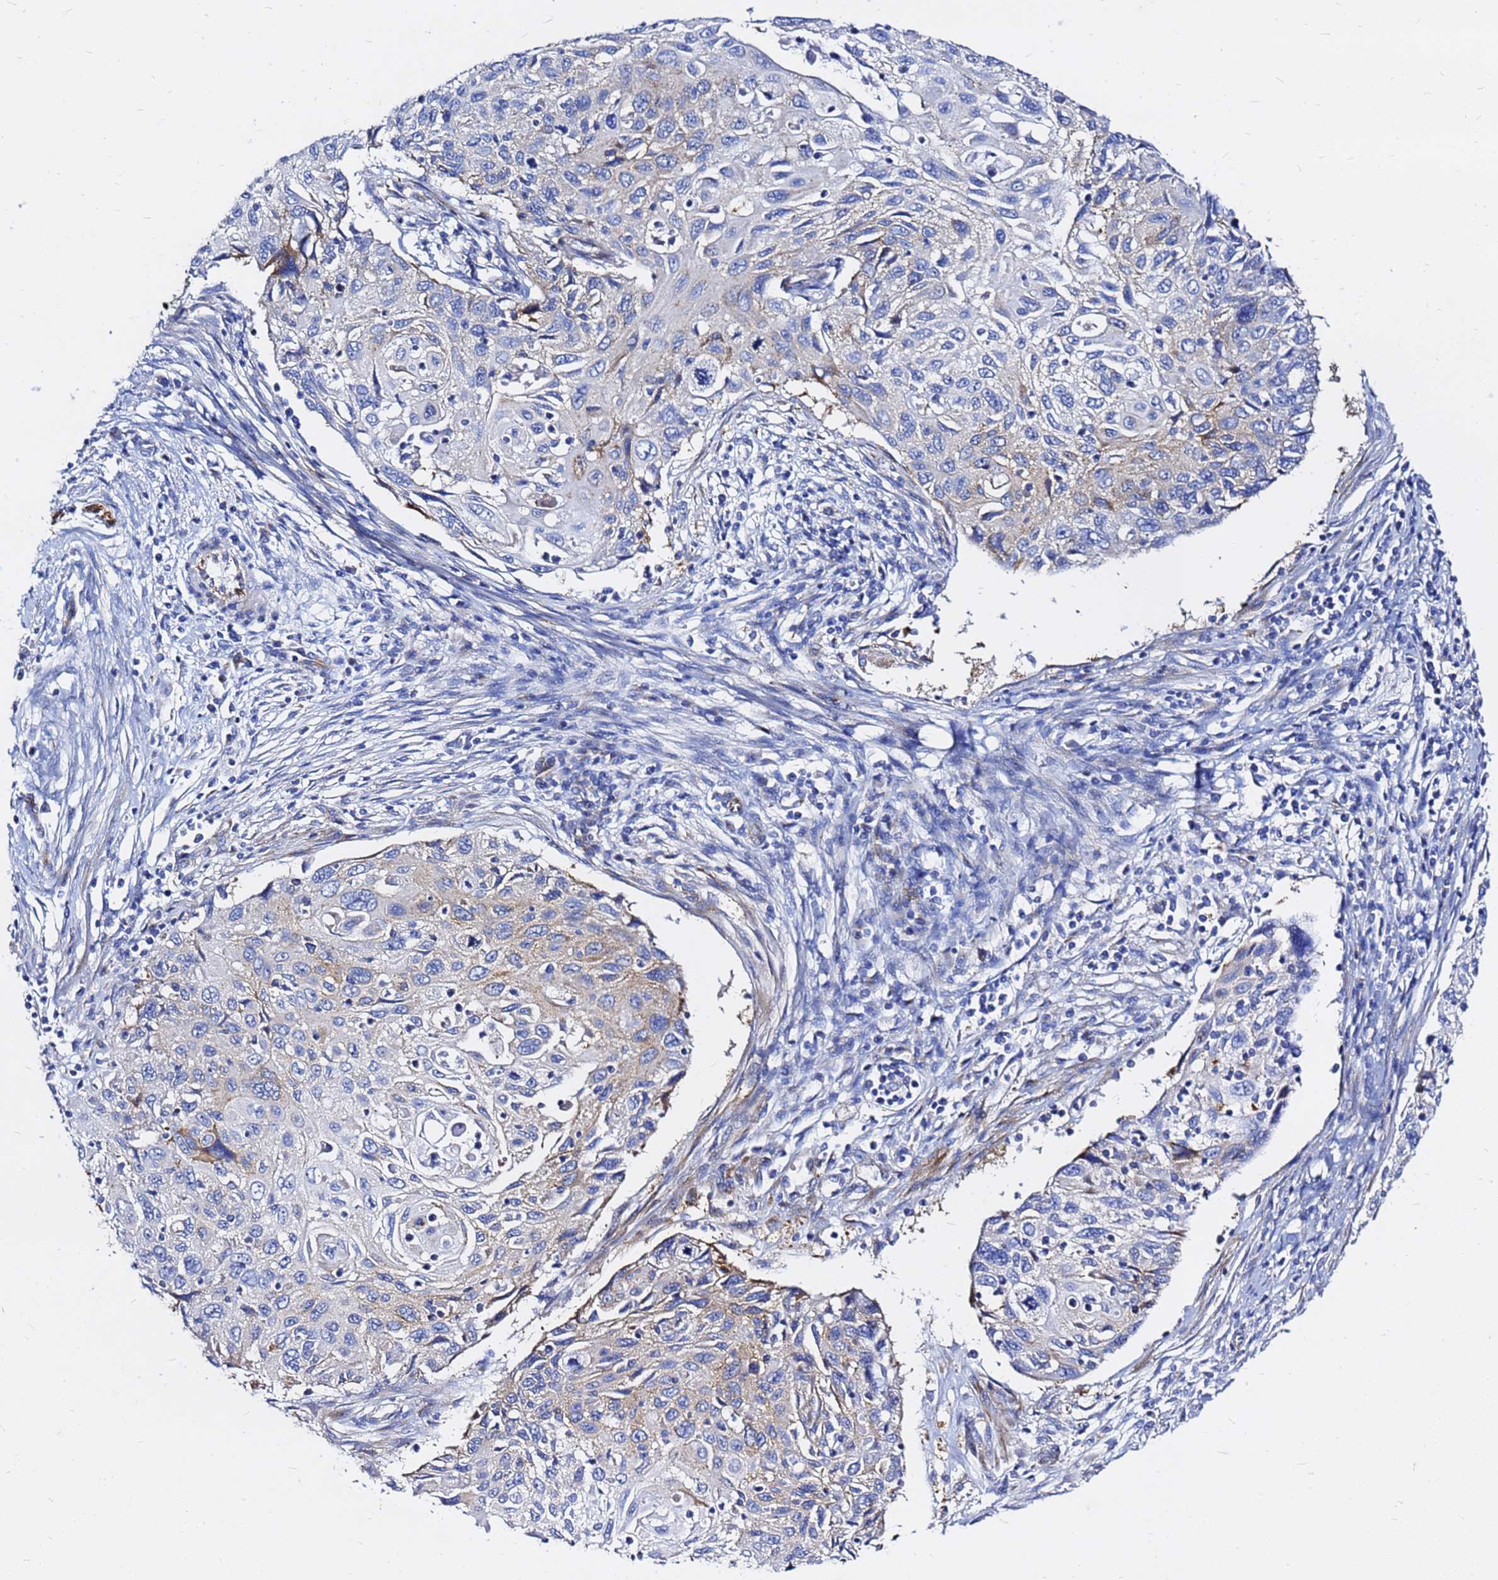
{"staining": {"intensity": "weak", "quantity": "<25%", "location": "cytoplasmic/membranous"}, "tissue": "cervical cancer", "cell_type": "Tumor cells", "image_type": "cancer", "snomed": [{"axis": "morphology", "description": "Squamous cell carcinoma, NOS"}, {"axis": "topography", "description": "Cervix"}], "caption": "Protein analysis of cervical squamous cell carcinoma displays no significant staining in tumor cells.", "gene": "TUBA8", "patient": {"sex": "female", "age": 70}}